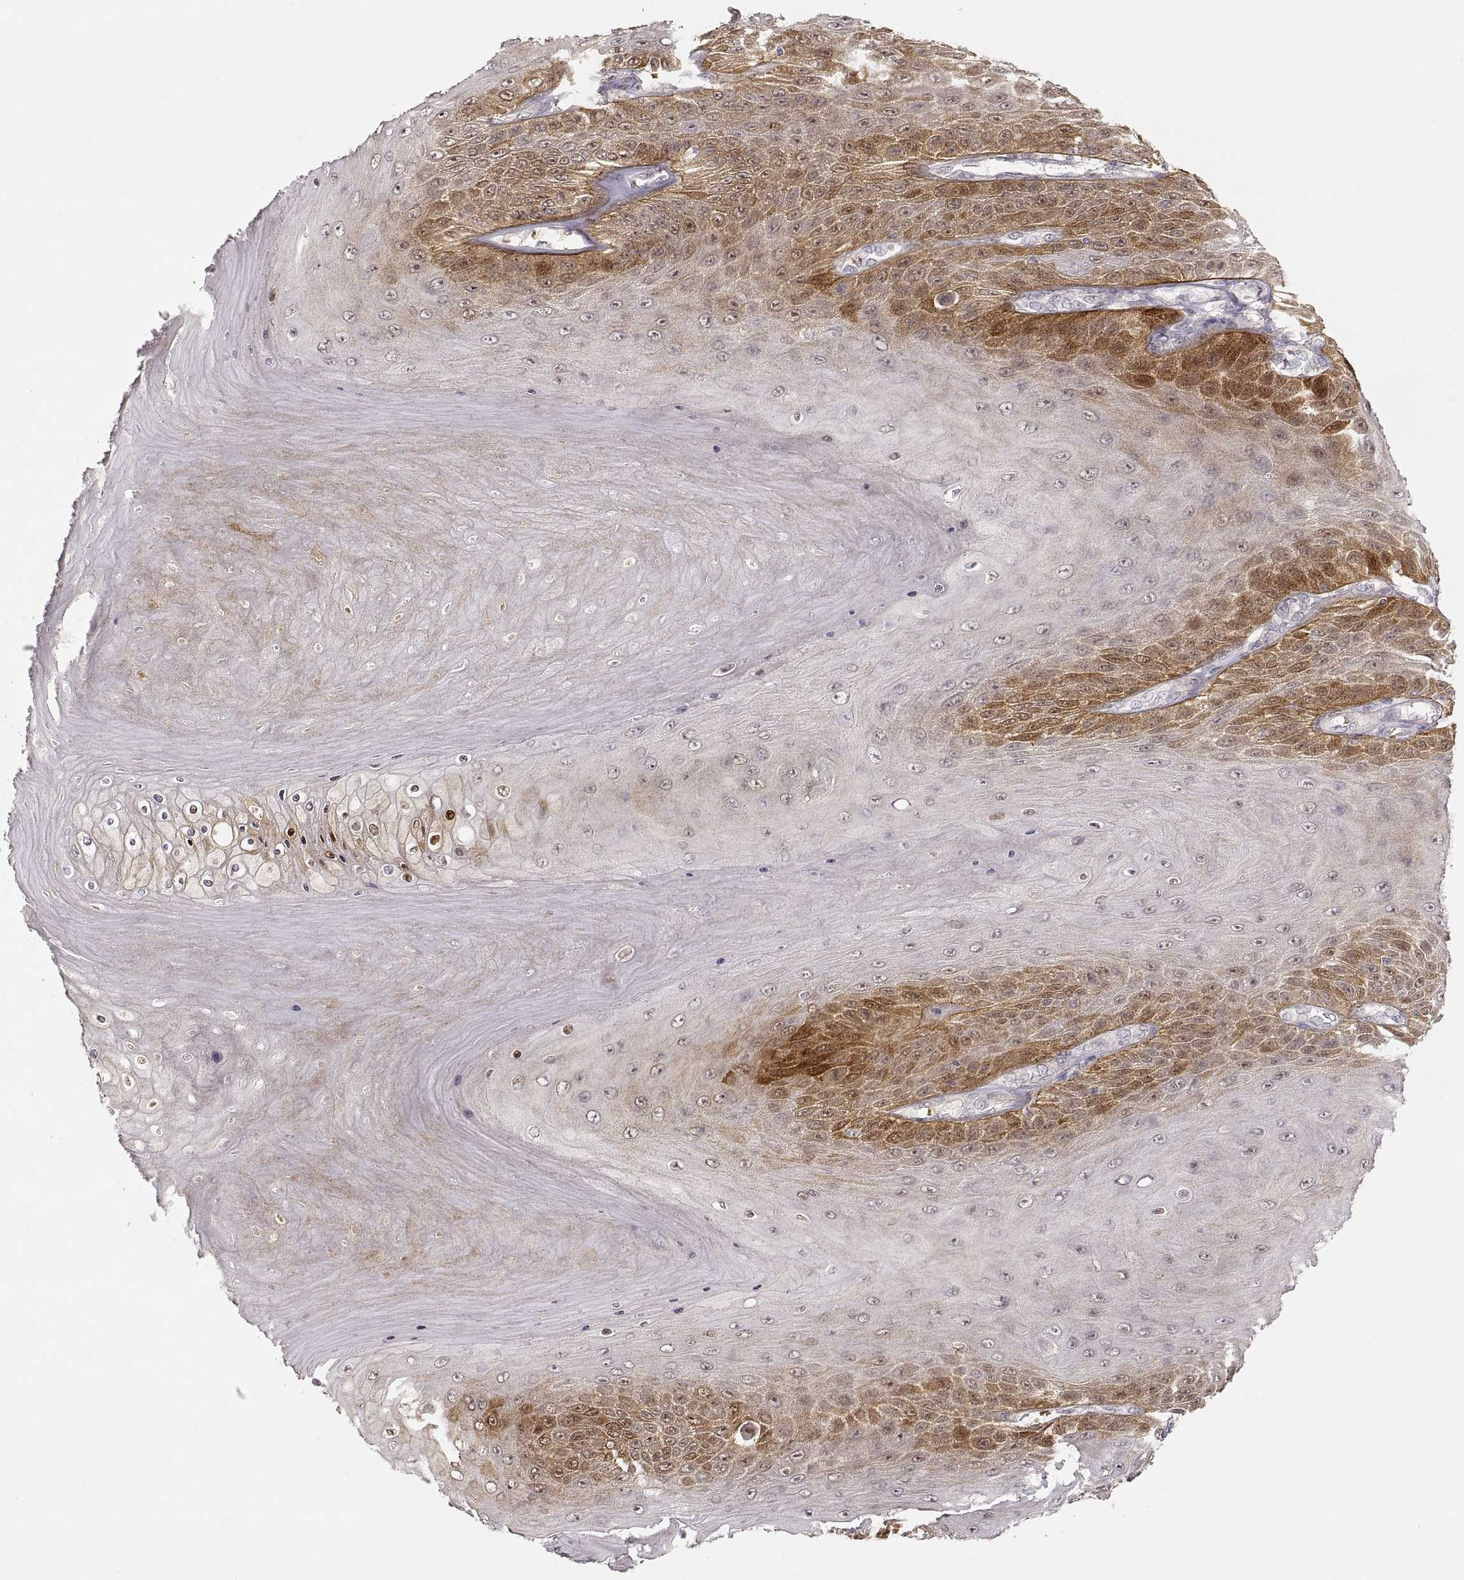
{"staining": {"intensity": "strong", "quantity": "25%-75%", "location": "cytoplasmic/membranous"}, "tissue": "skin cancer", "cell_type": "Tumor cells", "image_type": "cancer", "snomed": [{"axis": "morphology", "description": "Squamous cell carcinoma, NOS"}, {"axis": "topography", "description": "Skin"}], "caption": "A micrograph of human skin cancer (squamous cell carcinoma) stained for a protein reveals strong cytoplasmic/membranous brown staining in tumor cells.", "gene": "LAMC2", "patient": {"sex": "male", "age": 62}}